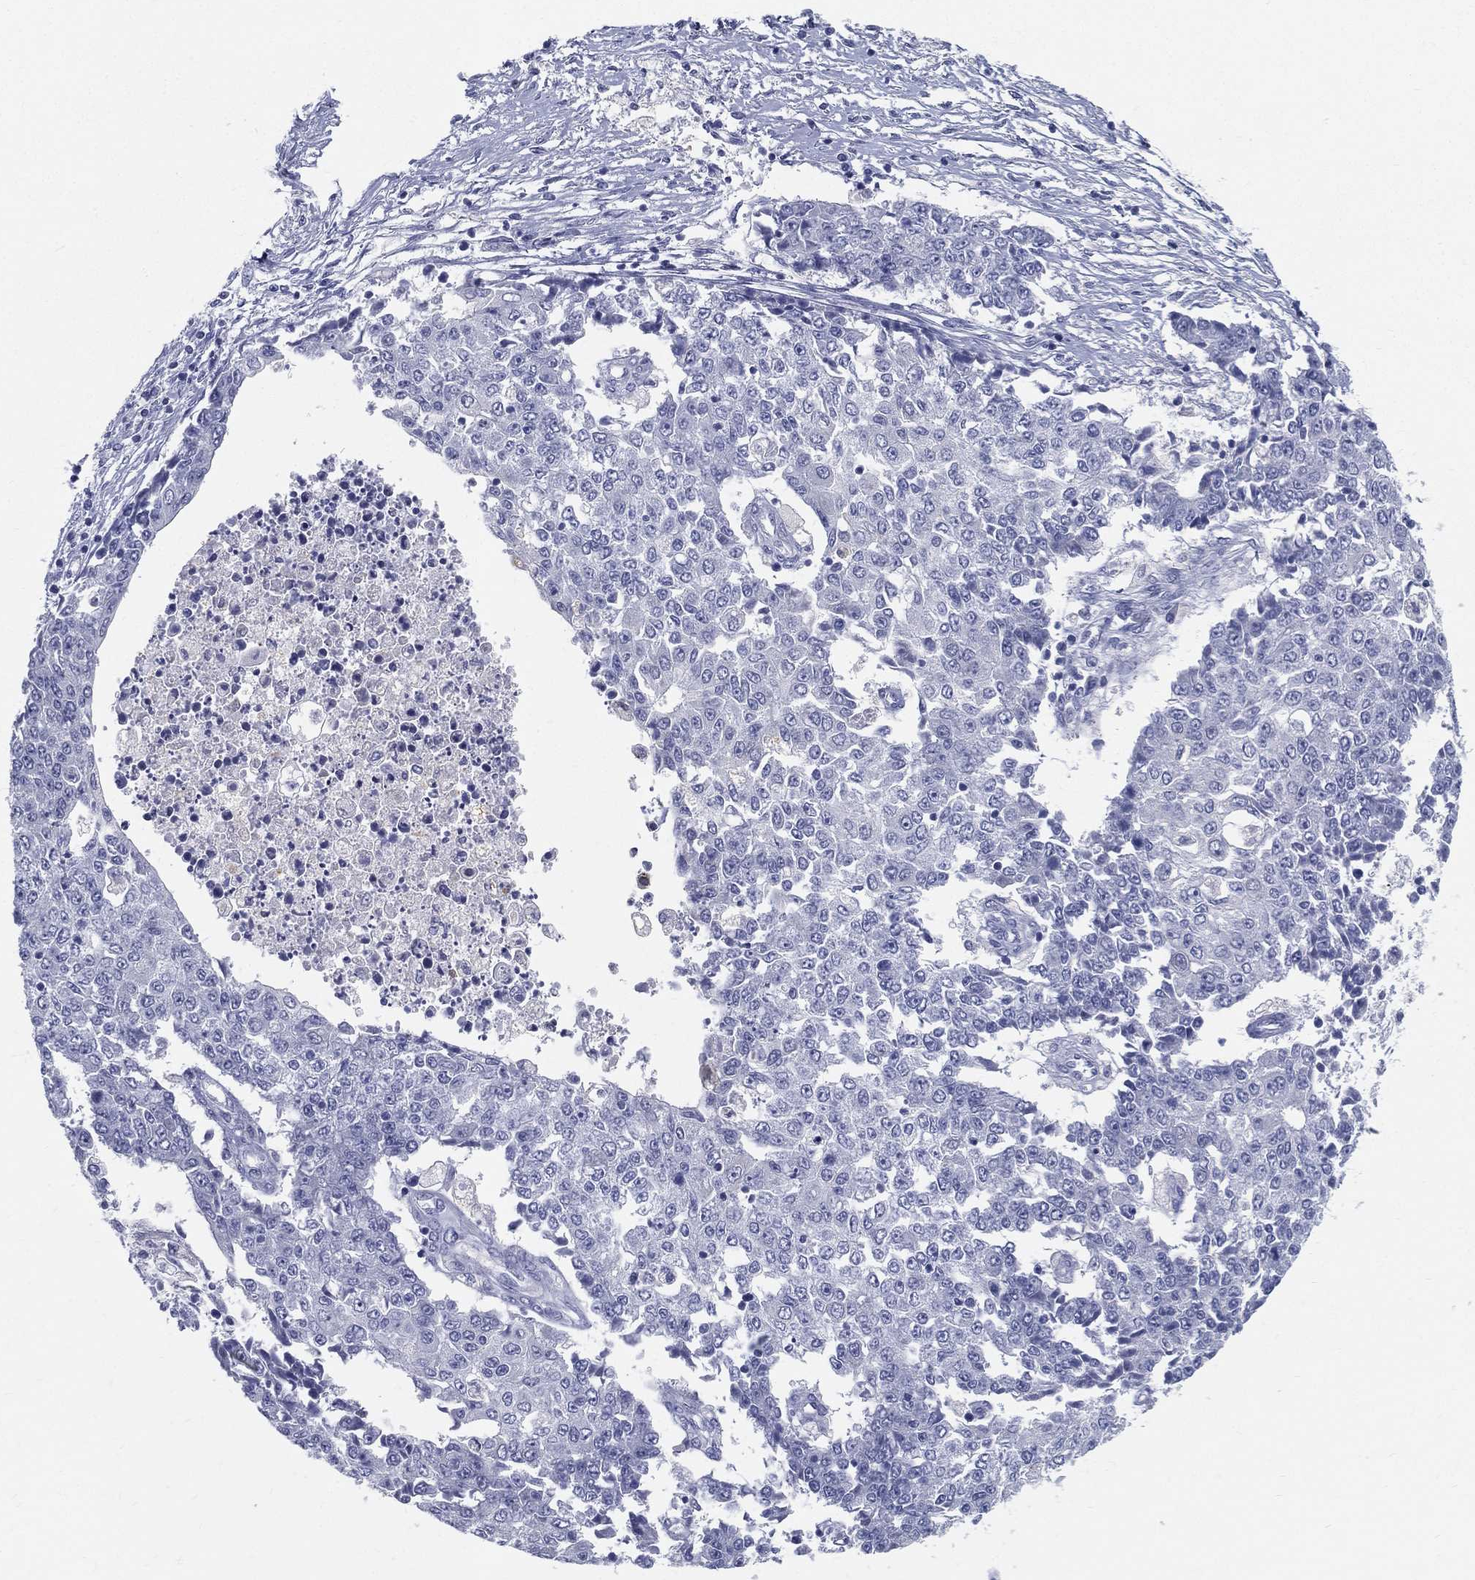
{"staining": {"intensity": "negative", "quantity": "none", "location": "none"}, "tissue": "ovarian cancer", "cell_type": "Tumor cells", "image_type": "cancer", "snomed": [{"axis": "morphology", "description": "Carcinoma, endometroid"}, {"axis": "topography", "description": "Ovary"}], "caption": "This is an immunohistochemistry (IHC) histopathology image of human ovarian endometroid carcinoma. There is no positivity in tumor cells.", "gene": "STS", "patient": {"sex": "female", "age": 42}}